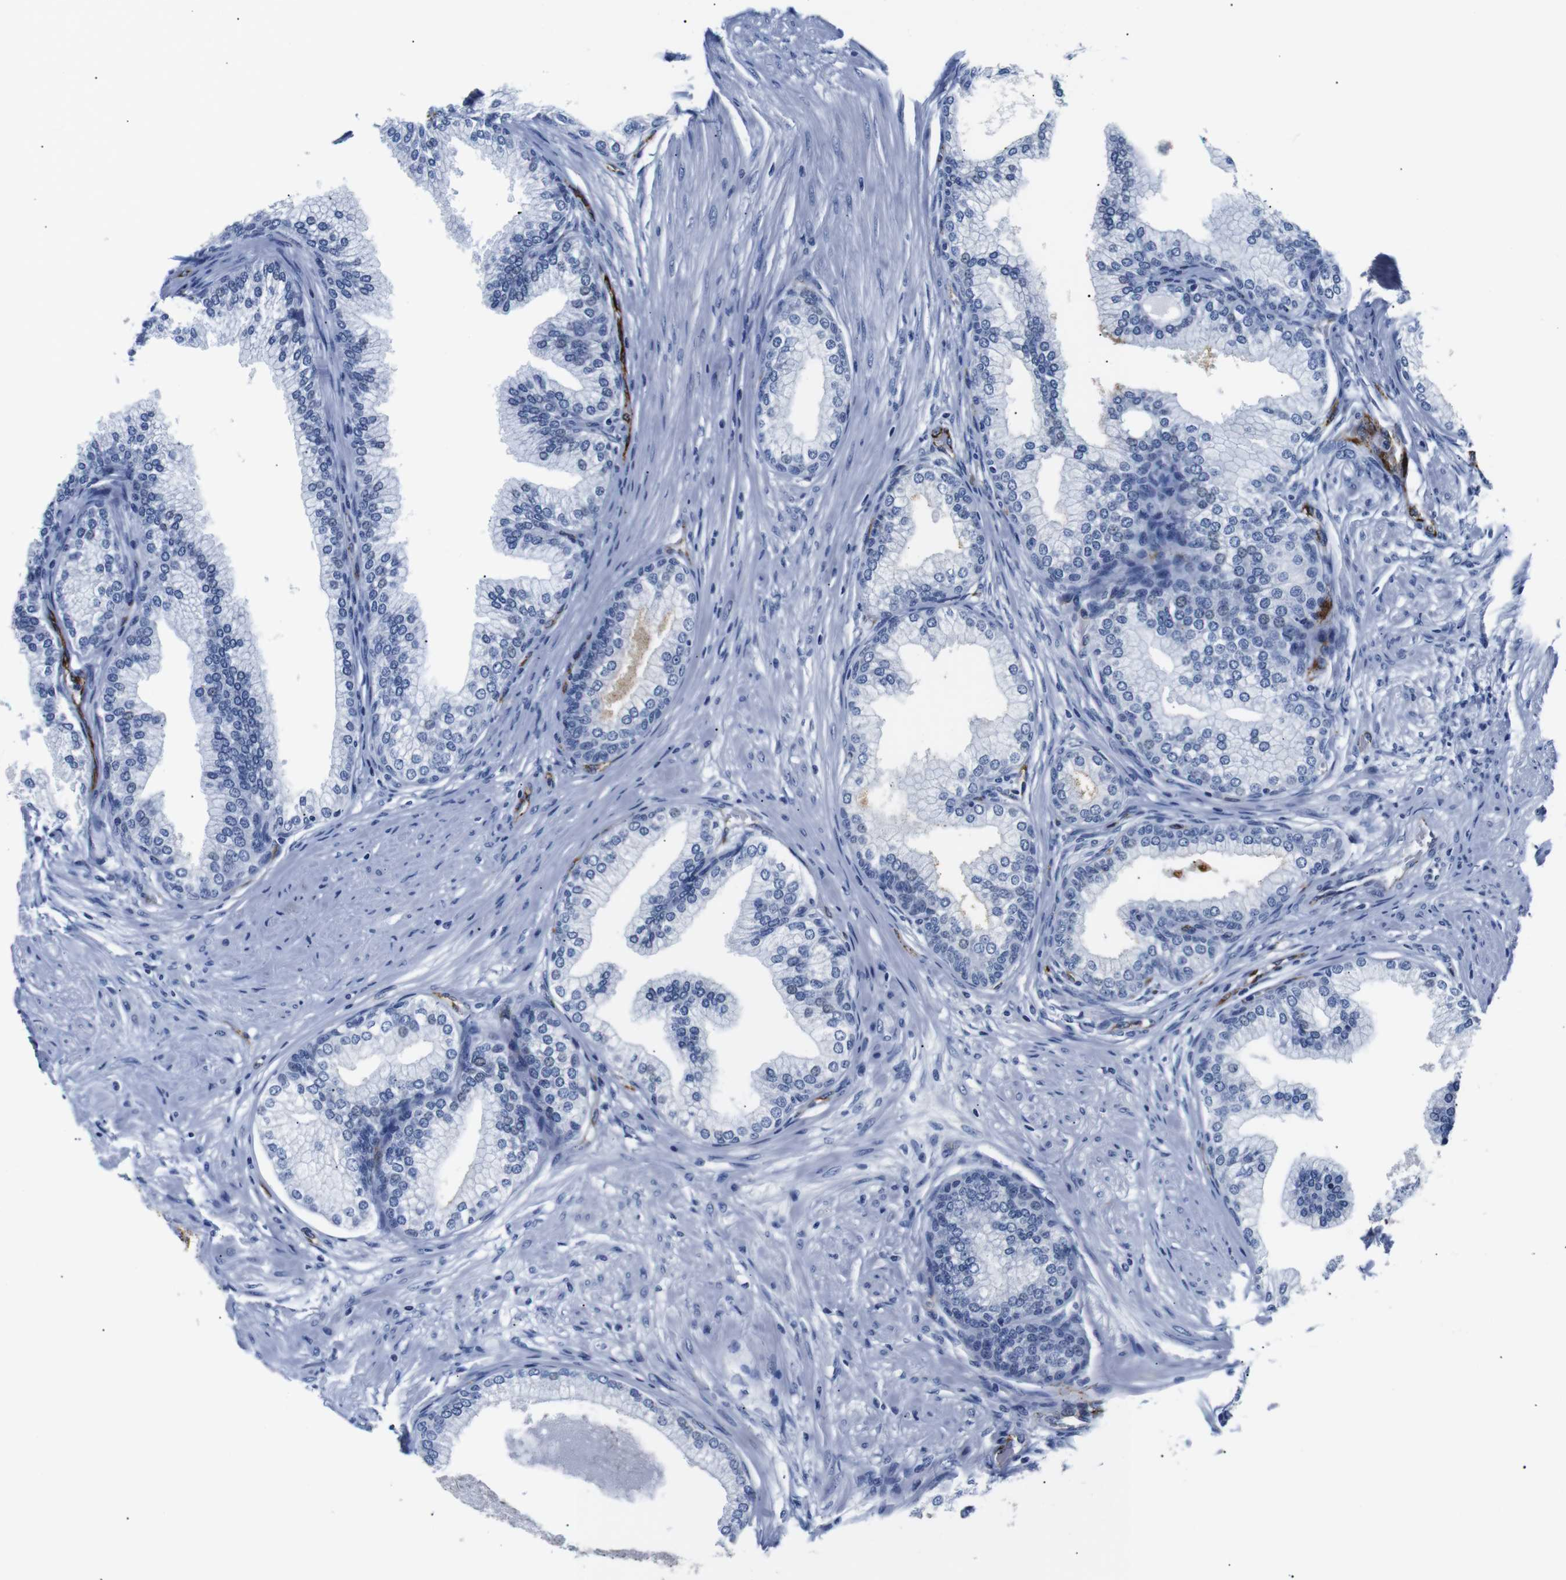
{"staining": {"intensity": "moderate", "quantity": "25%-75%", "location": "cytoplasmic/membranous"}, "tissue": "prostate", "cell_type": "Glandular cells", "image_type": "normal", "snomed": [{"axis": "morphology", "description": "Normal tissue, NOS"}, {"axis": "morphology", "description": "Urothelial carcinoma, Low grade"}, {"axis": "topography", "description": "Urinary bladder"}, {"axis": "topography", "description": "Prostate"}], "caption": "This is a micrograph of IHC staining of unremarkable prostate, which shows moderate expression in the cytoplasmic/membranous of glandular cells.", "gene": "MUC4", "patient": {"sex": "male", "age": 60}}